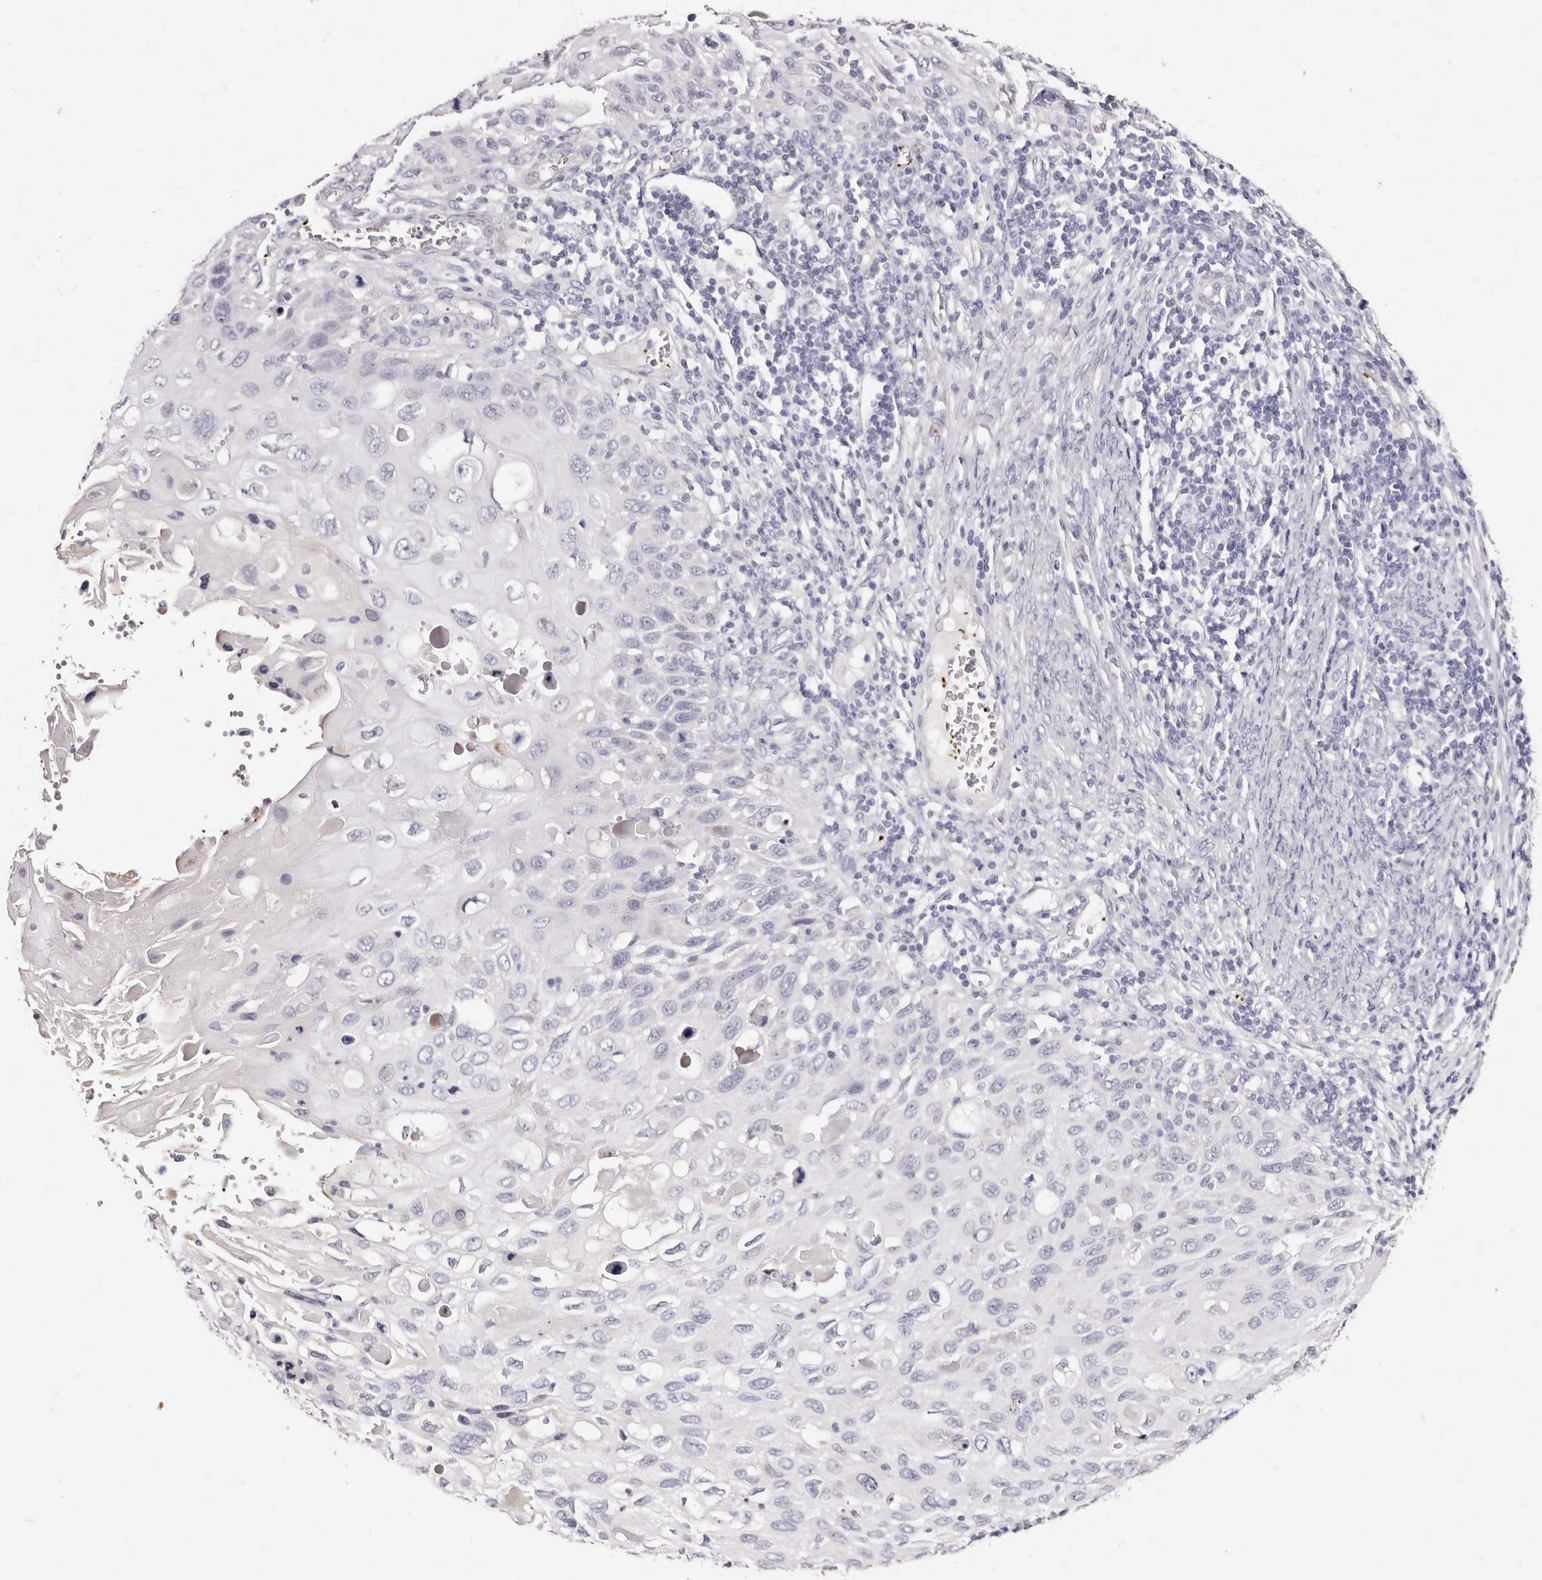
{"staining": {"intensity": "negative", "quantity": "none", "location": "none"}, "tissue": "cervical cancer", "cell_type": "Tumor cells", "image_type": "cancer", "snomed": [{"axis": "morphology", "description": "Squamous cell carcinoma, NOS"}, {"axis": "topography", "description": "Cervix"}], "caption": "Immunohistochemical staining of human cervical cancer exhibits no significant positivity in tumor cells. (Immunohistochemistry, brightfield microscopy, high magnification).", "gene": "PF4", "patient": {"sex": "female", "age": 70}}